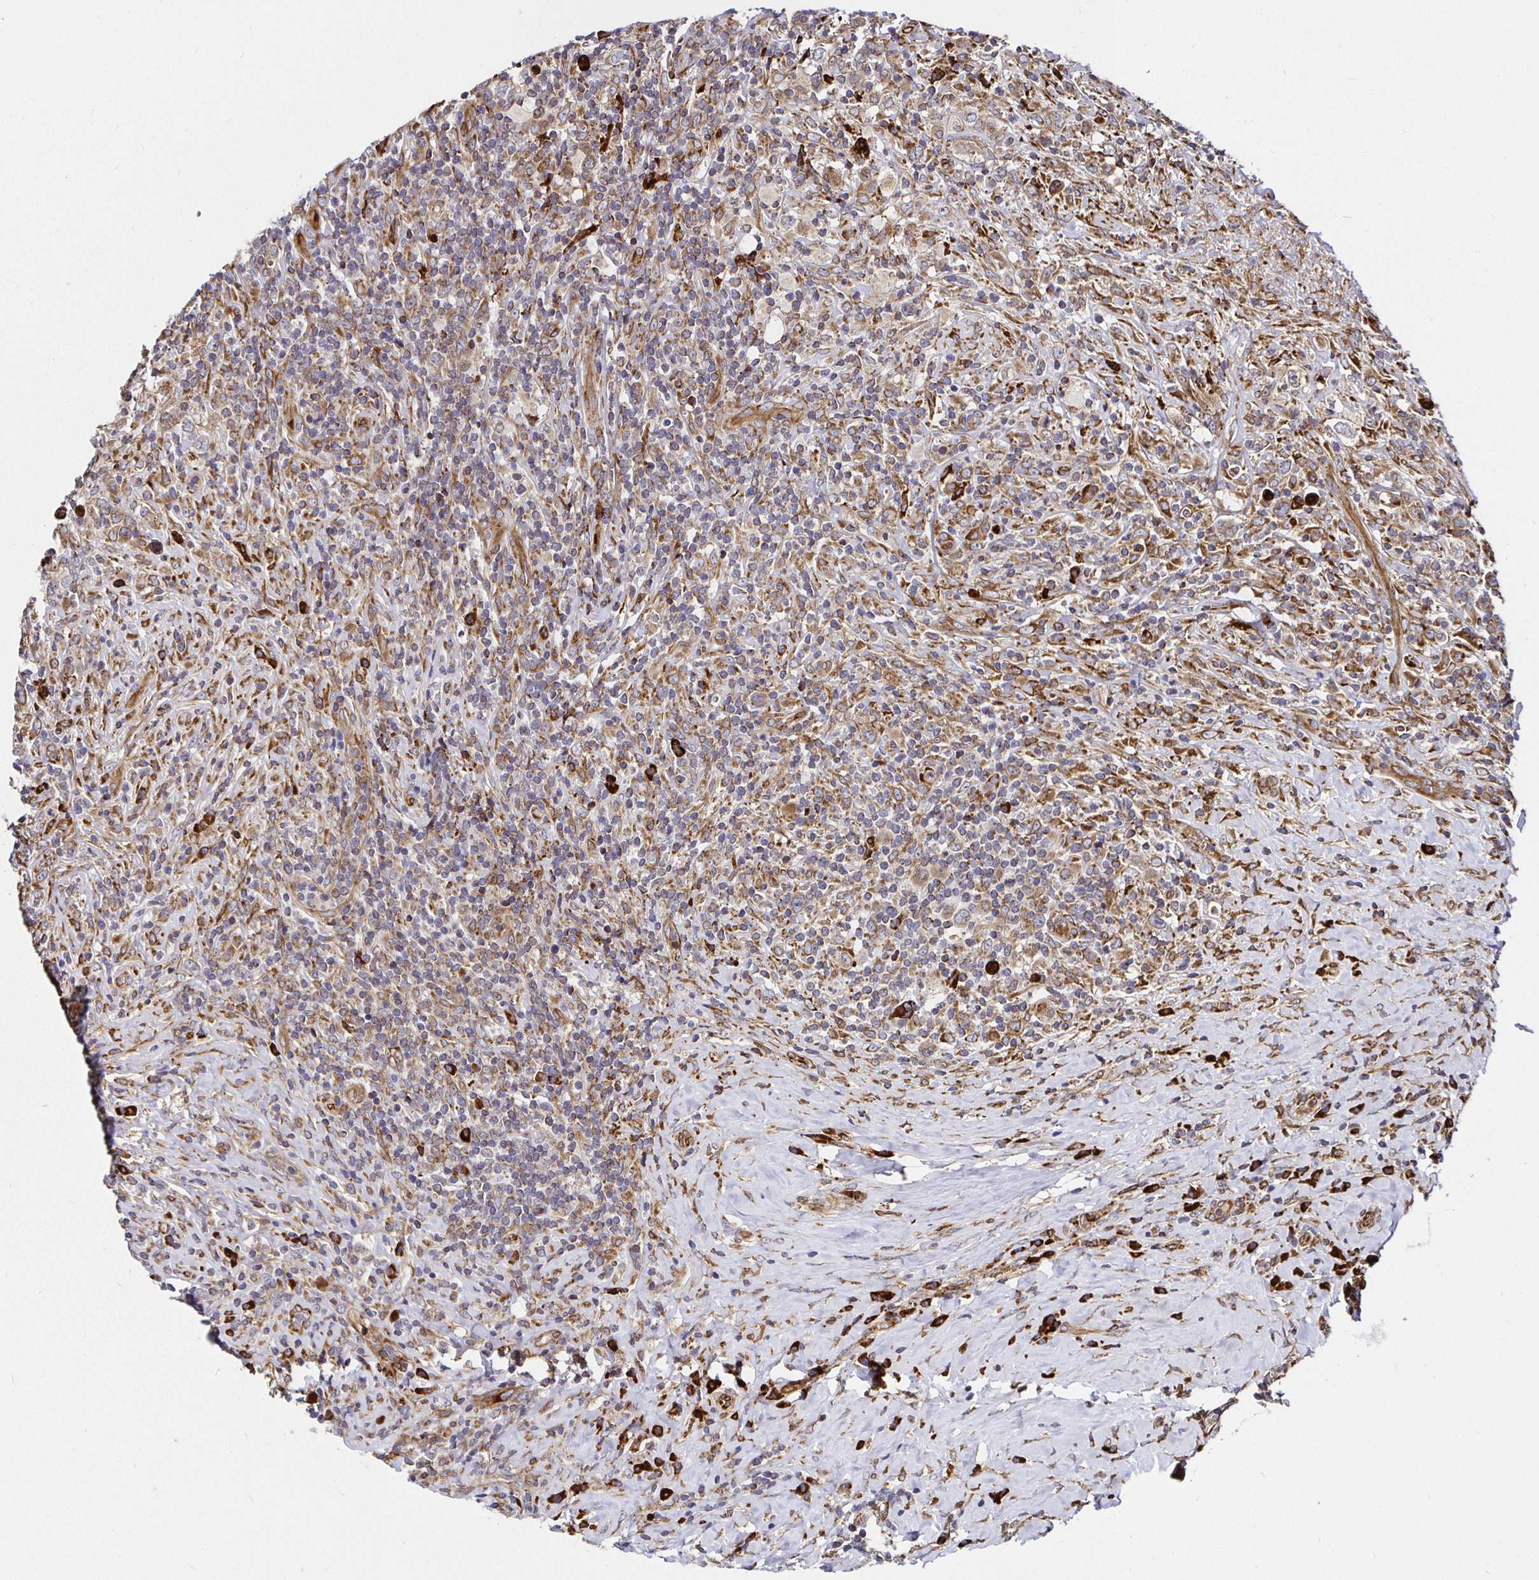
{"staining": {"intensity": "moderate", "quantity": ">75%", "location": "cytoplasmic/membranous"}, "tissue": "lymphoma", "cell_type": "Tumor cells", "image_type": "cancer", "snomed": [{"axis": "morphology", "description": "Hodgkin's disease, NOS"}, {"axis": "topography", "description": "Lymph node"}], "caption": "Approximately >75% of tumor cells in human Hodgkin's disease display moderate cytoplasmic/membranous protein staining as visualized by brown immunohistochemical staining.", "gene": "SMYD3", "patient": {"sex": "female", "age": 18}}